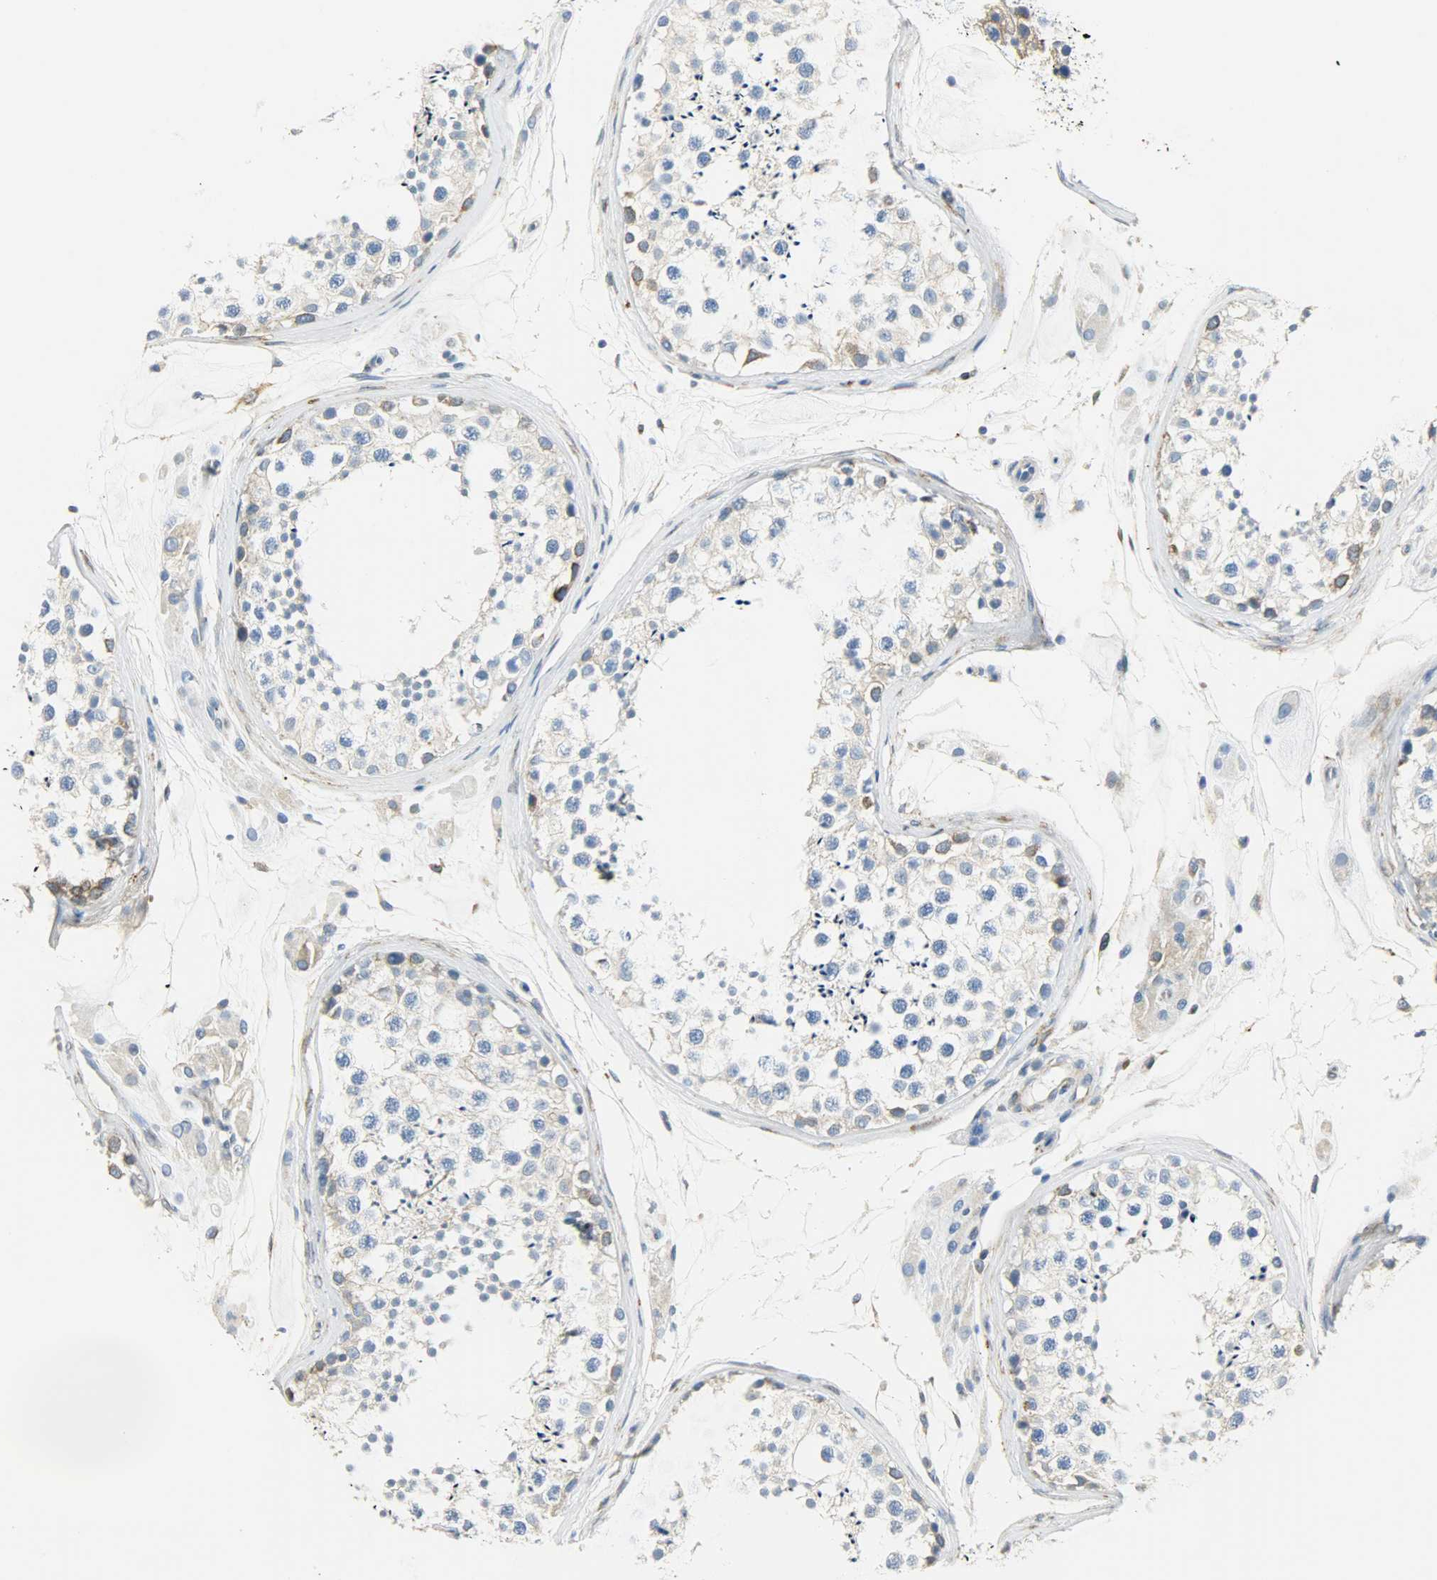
{"staining": {"intensity": "moderate", "quantity": ">75%", "location": "cytoplasmic/membranous"}, "tissue": "testis", "cell_type": "Cells in seminiferous ducts", "image_type": "normal", "snomed": [{"axis": "morphology", "description": "Normal tissue, NOS"}, {"axis": "topography", "description": "Testis"}], "caption": "Testis stained with DAB (3,3'-diaminobenzidine) IHC shows medium levels of moderate cytoplasmic/membranous staining in about >75% of cells in seminiferous ducts.", "gene": "PKD2", "patient": {"sex": "male", "age": 46}}